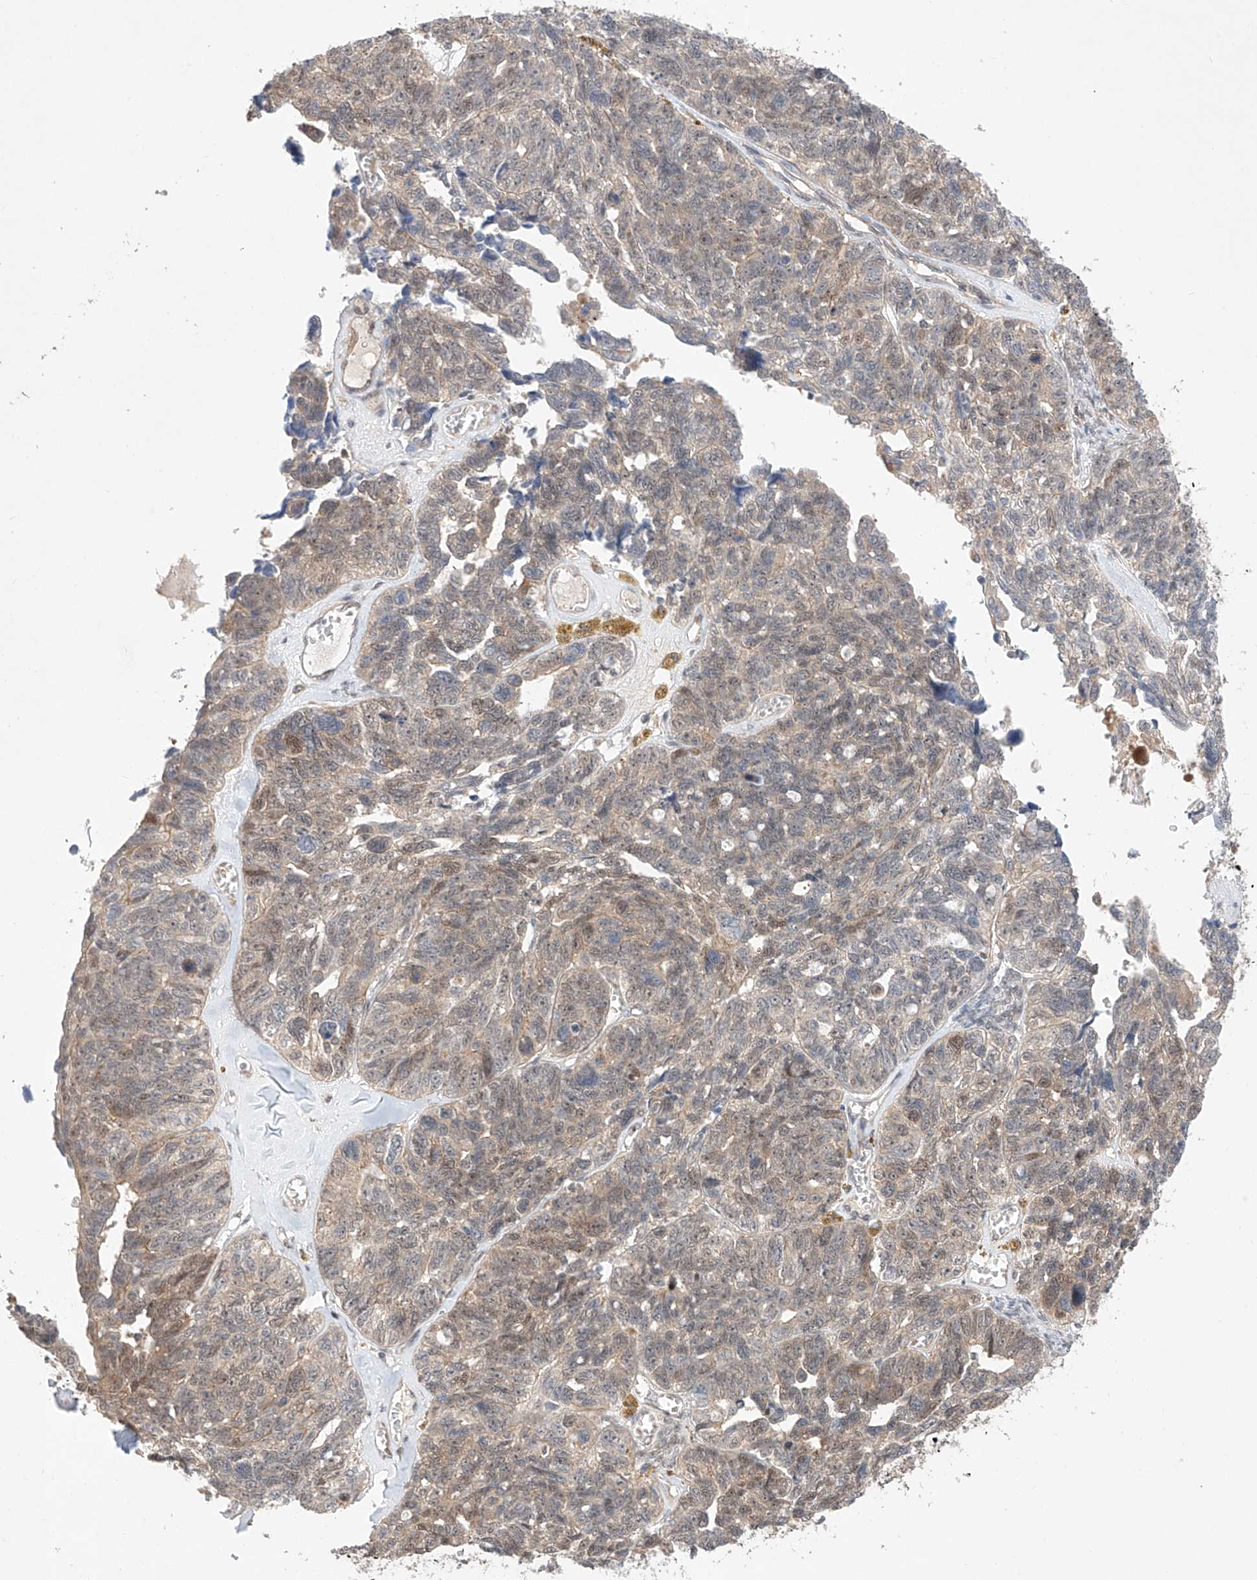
{"staining": {"intensity": "weak", "quantity": "<25%", "location": "cytoplasmic/membranous,nuclear"}, "tissue": "ovarian cancer", "cell_type": "Tumor cells", "image_type": "cancer", "snomed": [{"axis": "morphology", "description": "Cystadenocarcinoma, serous, NOS"}, {"axis": "topography", "description": "Ovary"}], "caption": "Ovarian cancer (serous cystadenocarcinoma) stained for a protein using immunohistochemistry displays no positivity tumor cells.", "gene": "TSR2", "patient": {"sex": "female", "age": 79}}